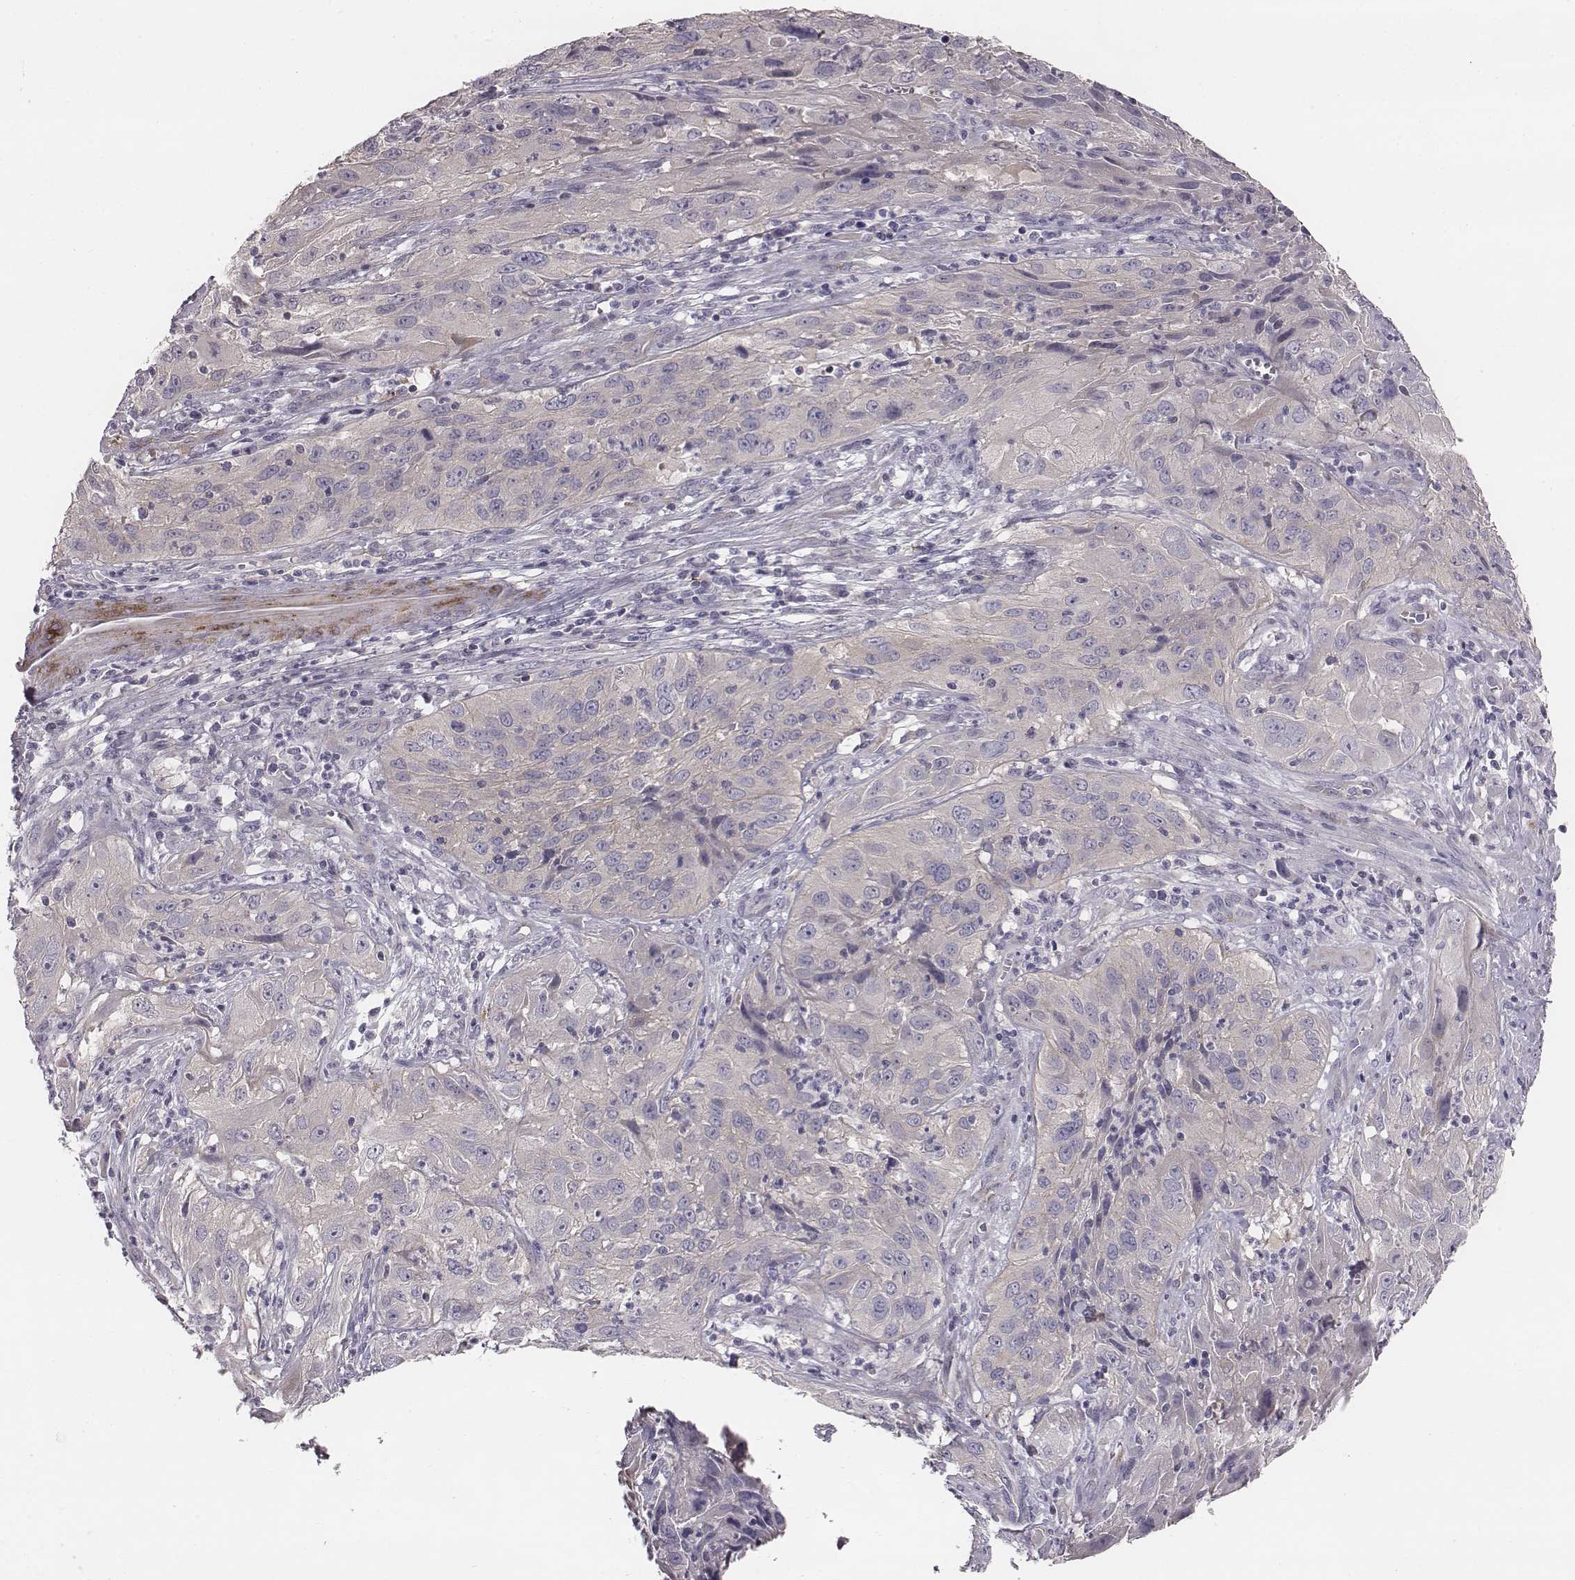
{"staining": {"intensity": "negative", "quantity": "none", "location": "none"}, "tissue": "cervical cancer", "cell_type": "Tumor cells", "image_type": "cancer", "snomed": [{"axis": "morphology", "description": "Squamous cell carcinoma, NOS"}, {"axis": "topography", "description": "Cervix"}], "caption": "Tumor cells are negative for brown protein staining in cervical cancer (squamous cell carcinoma).", "gene": "PRKCZ", "patient": {"sex": "female", "age": 32}}